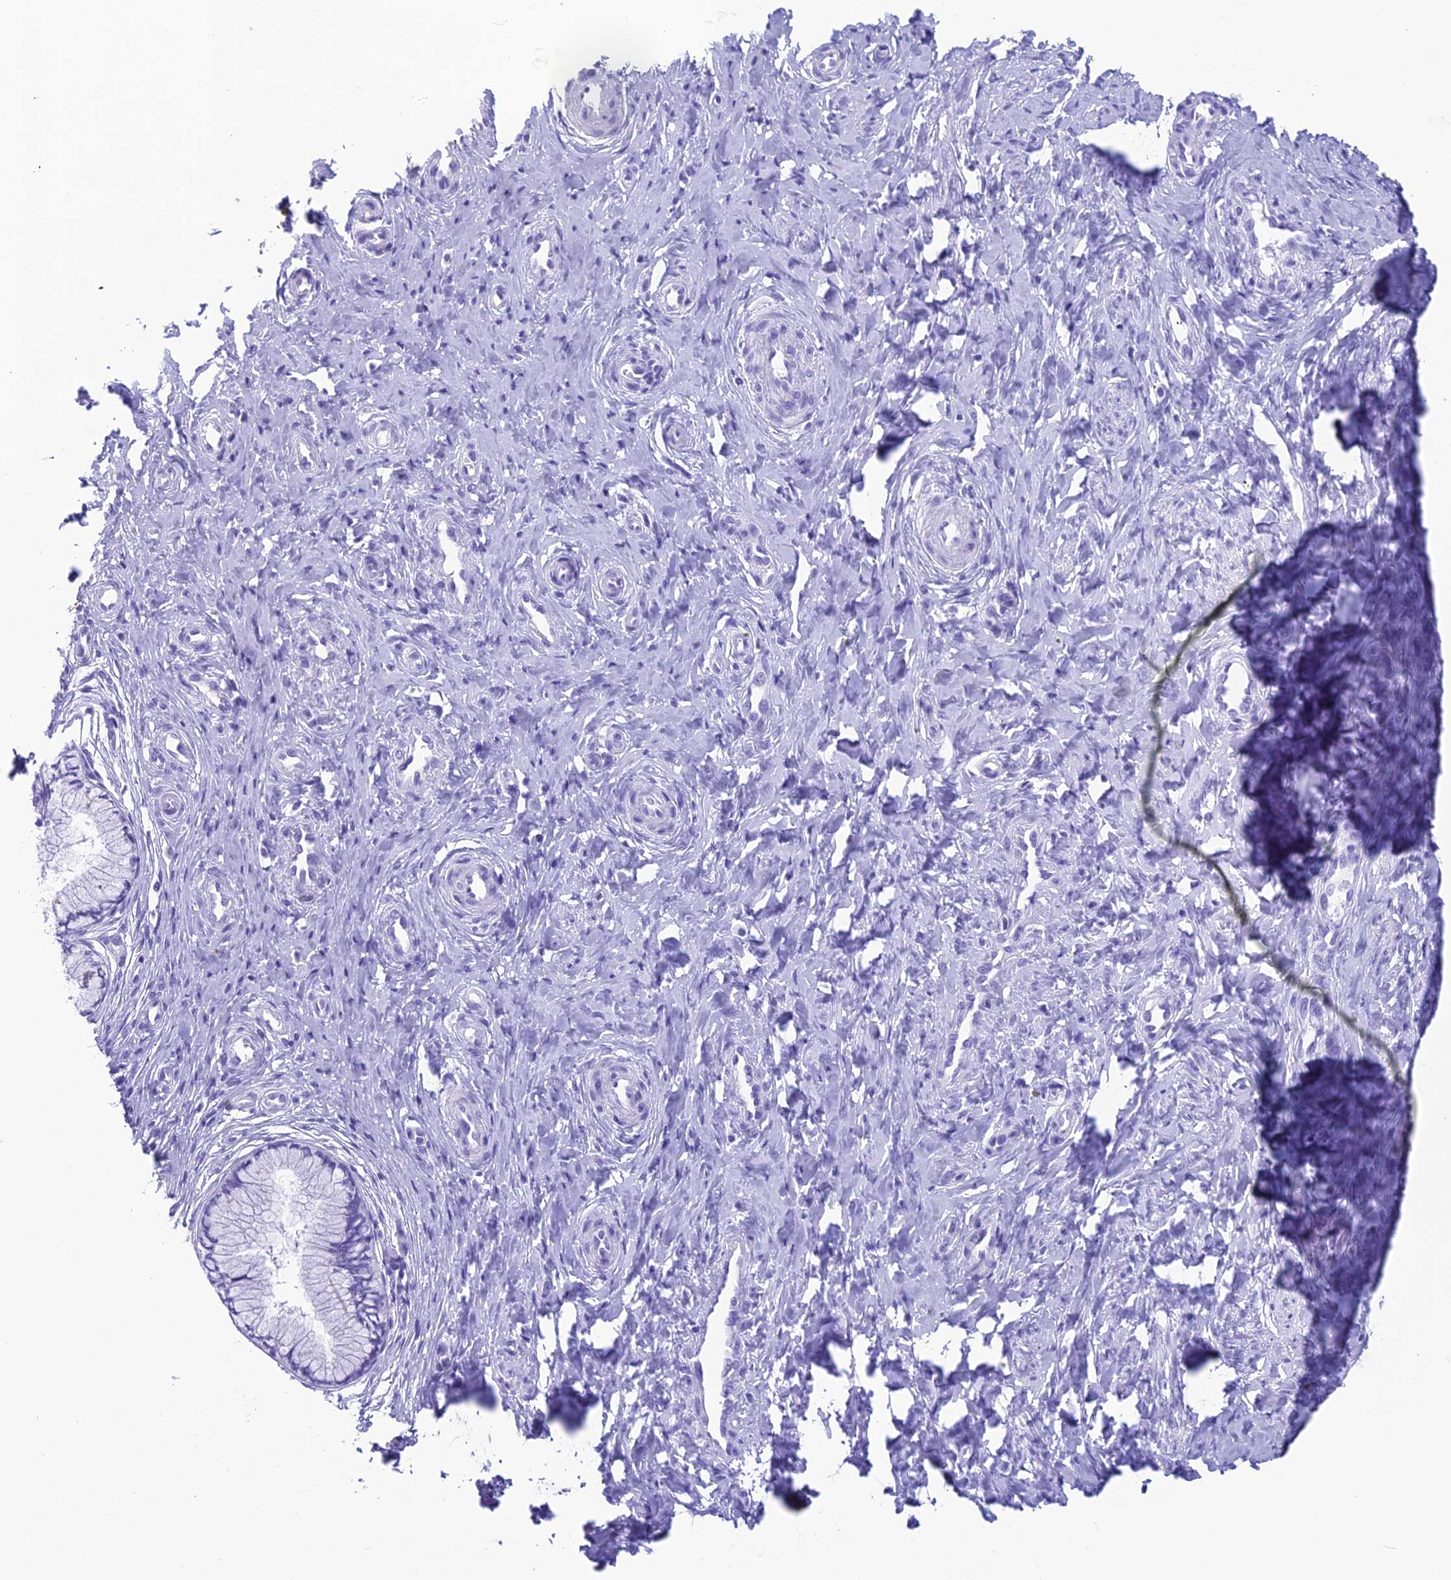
{"staining": {"intensity": "negative", "quantity": "none", "location": "none"}, "tissue": "cervix", "cell_type": "Glandular cells", "image_type": "normal", "snomed": [{"axis": "morphology", "description": "Normal tissue, NOS"}, {"axis": "topography", "description": "Cervix"}], "caption": "A high-resolution photomicrograph shows immunohistochemistry (IHC) staining of normal cervix, which shows no significant positivity in glandular cells. (DAB (3,3'-diaminobenzidine) immunohistochemistry with hematoxylin counter stain).", "gene": "TRAM1L1", "patient": {"sex": "female", "age": 36}}